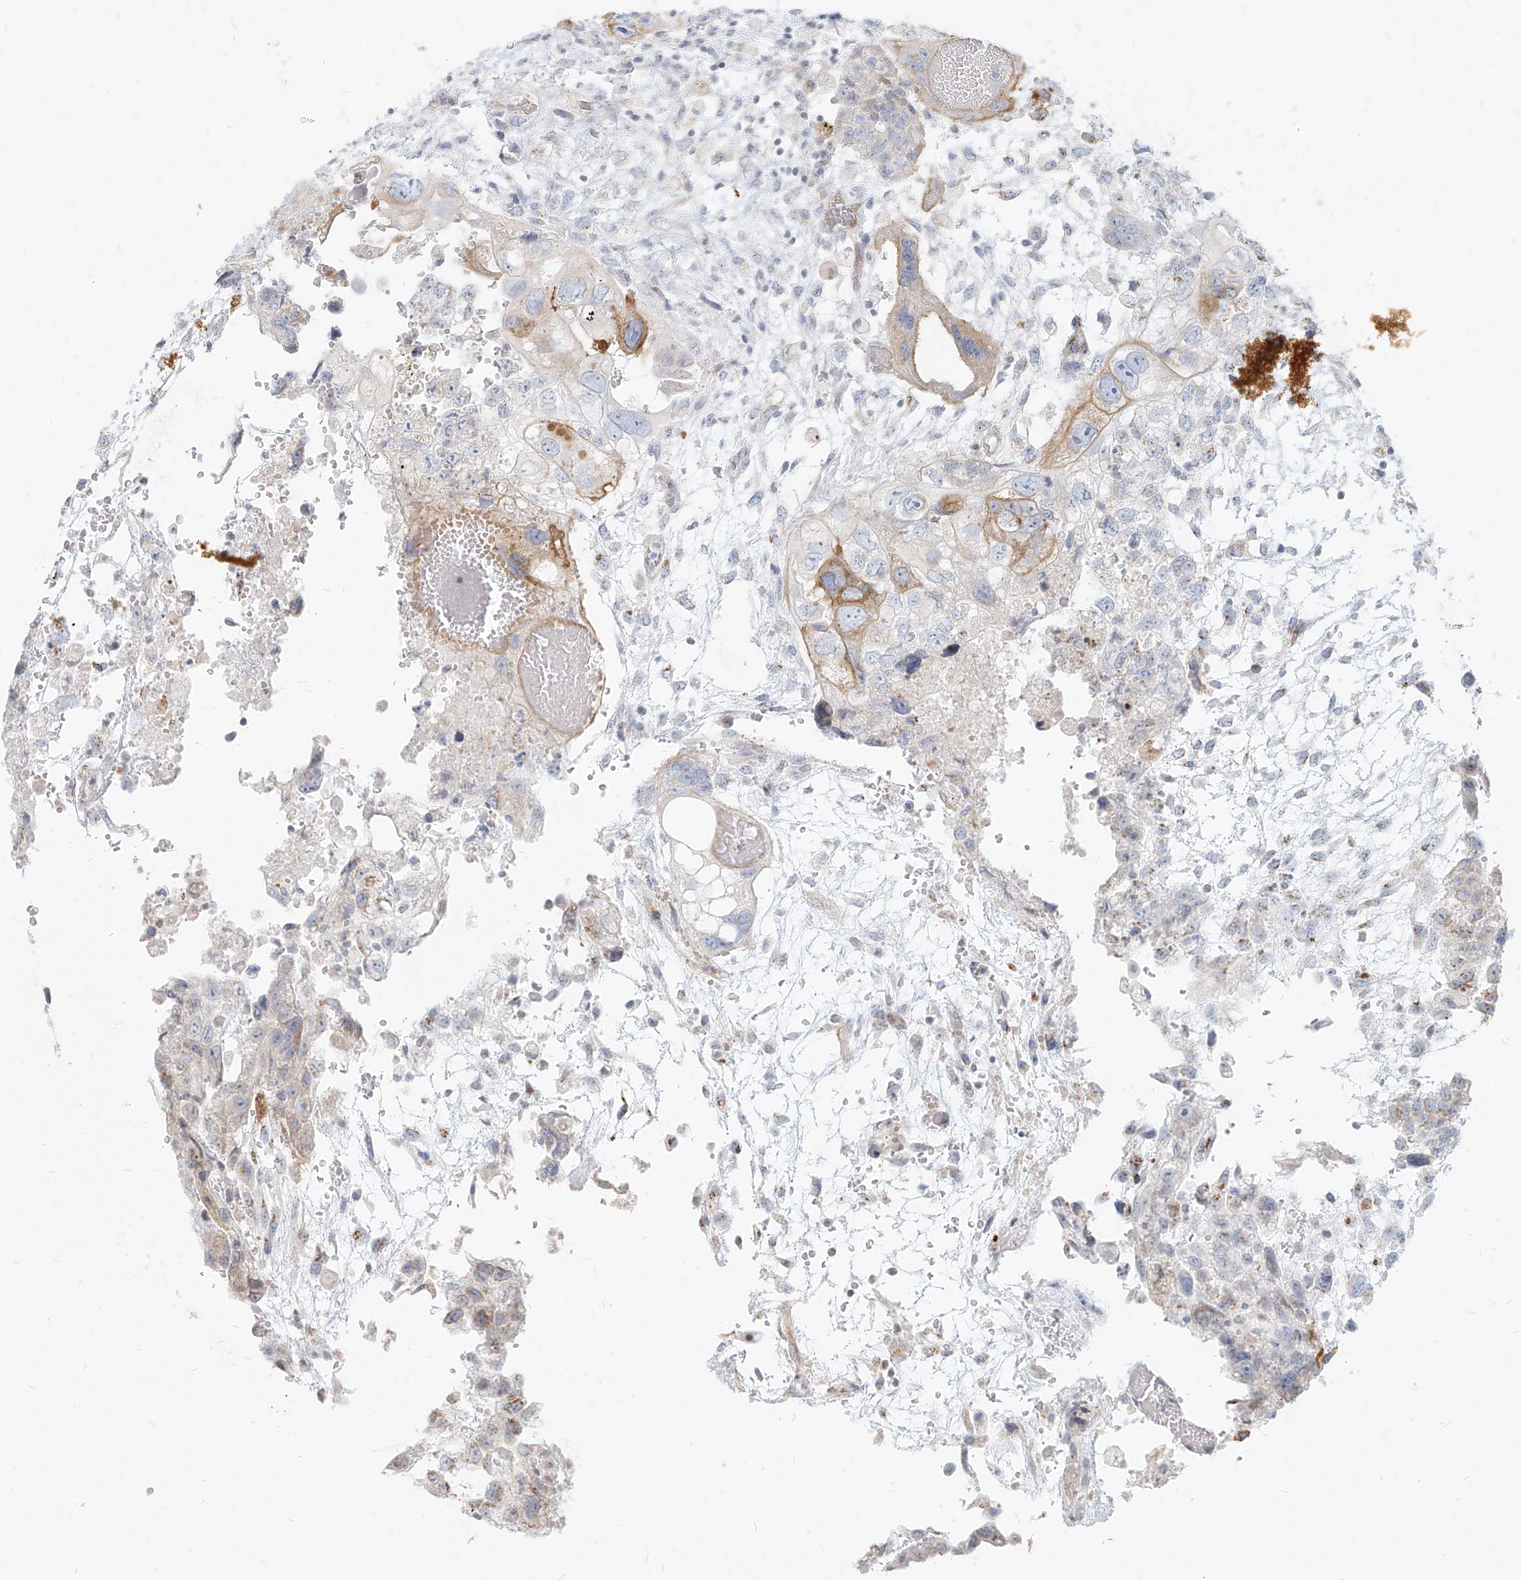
{"staining": {"intensity": "weak", "quantity": "<25%", "location": "cytoplasmic/membranous"}, "tissue": "testis cancer", "cell_type": "Tumor cells", "image_type": "cancer", "snomed": [{"axis": "morphology", "description": "Carcinoma, Embryonal, NOS"}, {"axis": "topography", "description": "Testis"}], "caption": "Micrograph shows no protein expression in tumor cells of testis cancer (embryonal carcinoma) tissue. Nuclei are stained in blue.", "gene": "ITPKB", "patient": {"sex": "male", "age": 36}}